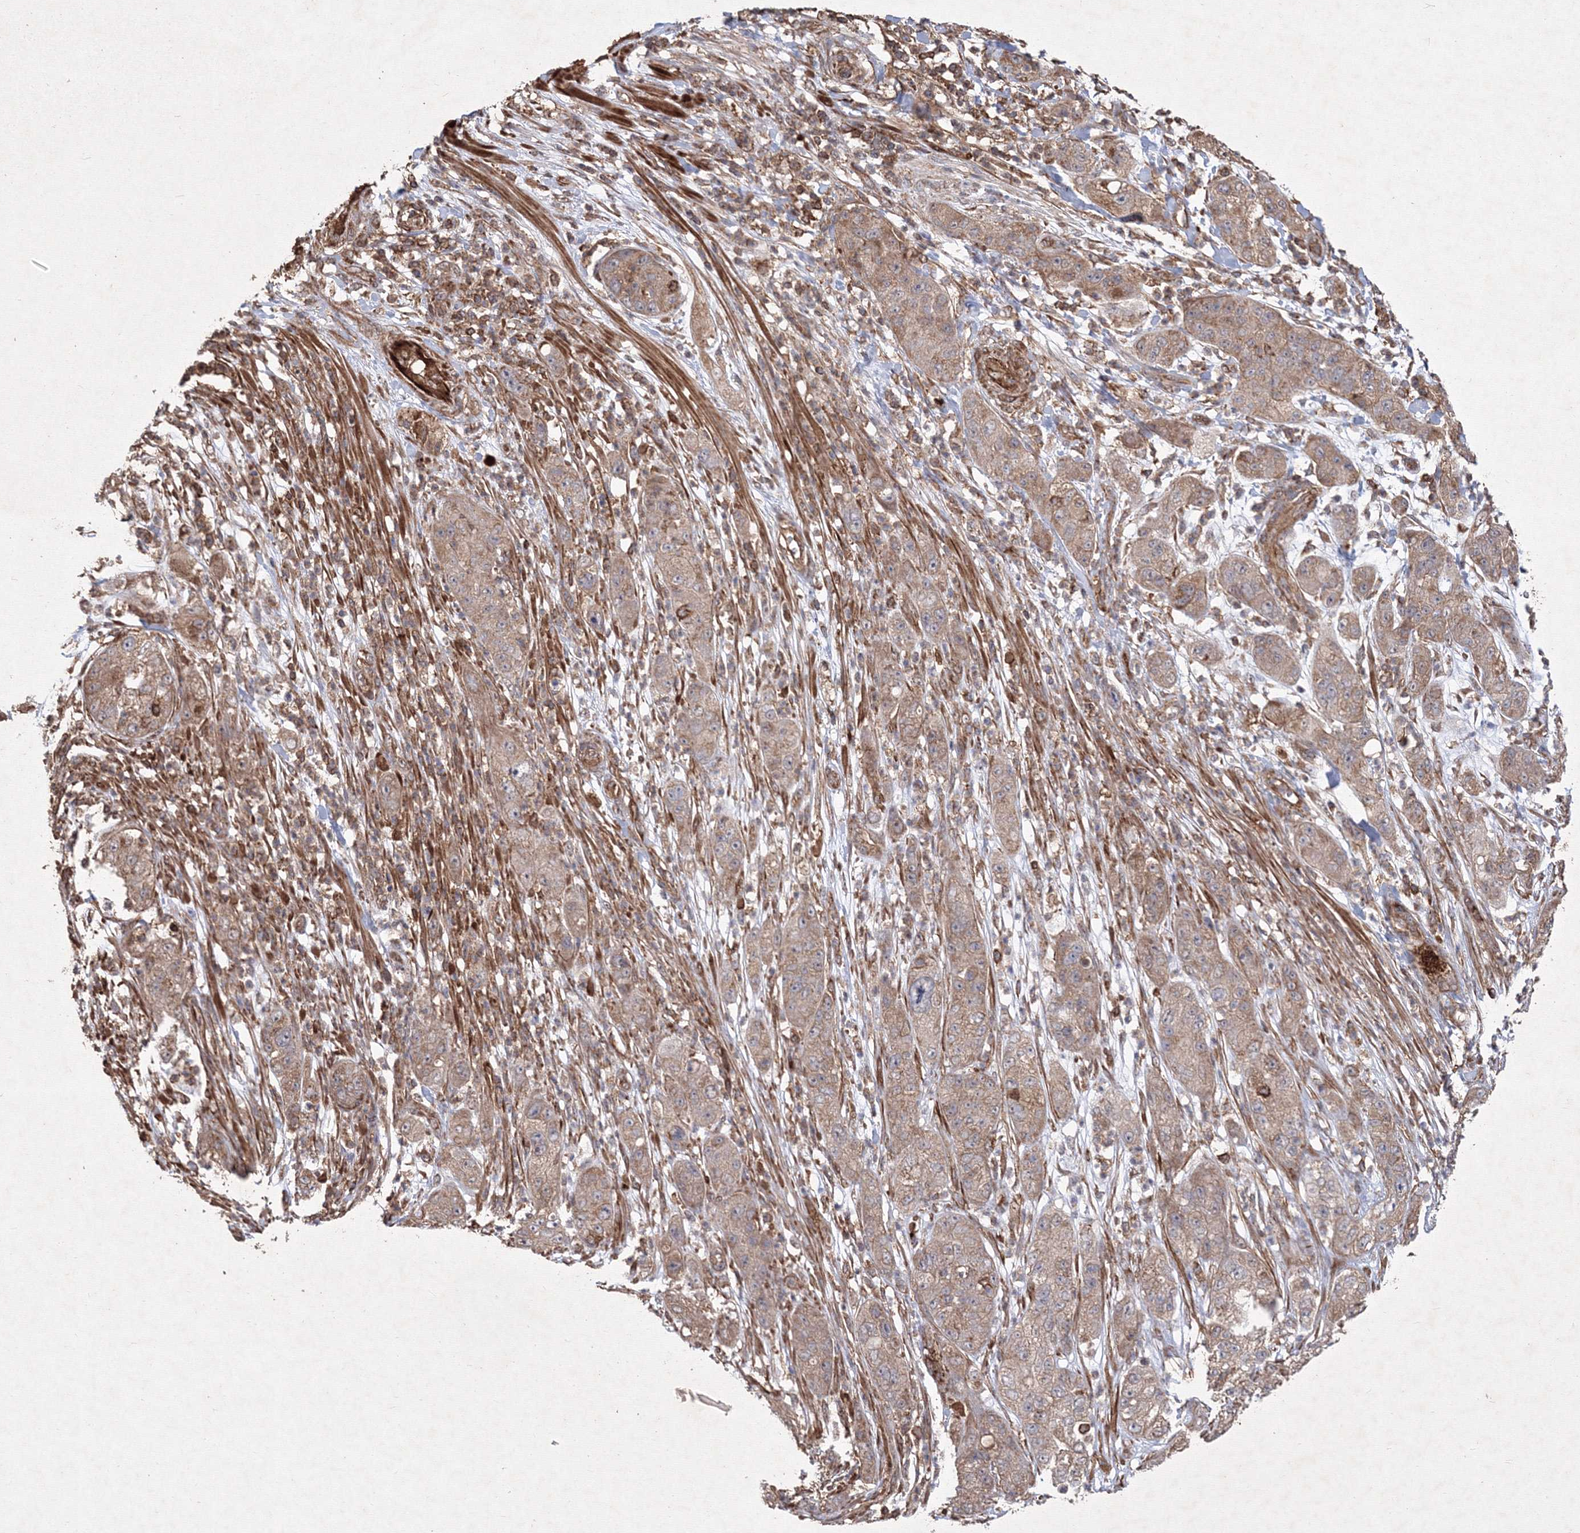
{"staining": {"intensity": "weak", "quantity": ">75%", "location": "cytoplasmic/membranous"}, "tissue": "pancreatic cancer", "cell_type": "Tumor cells", "image_type": "cancer", "snomed": [{"axis": "morphology", "description": "Adenocarcinoma, NOS"}, {"axis": "topography", "description": "Pancreas"}], "caption": "A histopathology image of human pancreatic cancer stained for a protein reveals weak cytoplasmic/membranous brown staining in tumor cells.", "gene": "TMEM139", "patient": {"sex": "female", "age": 78}}